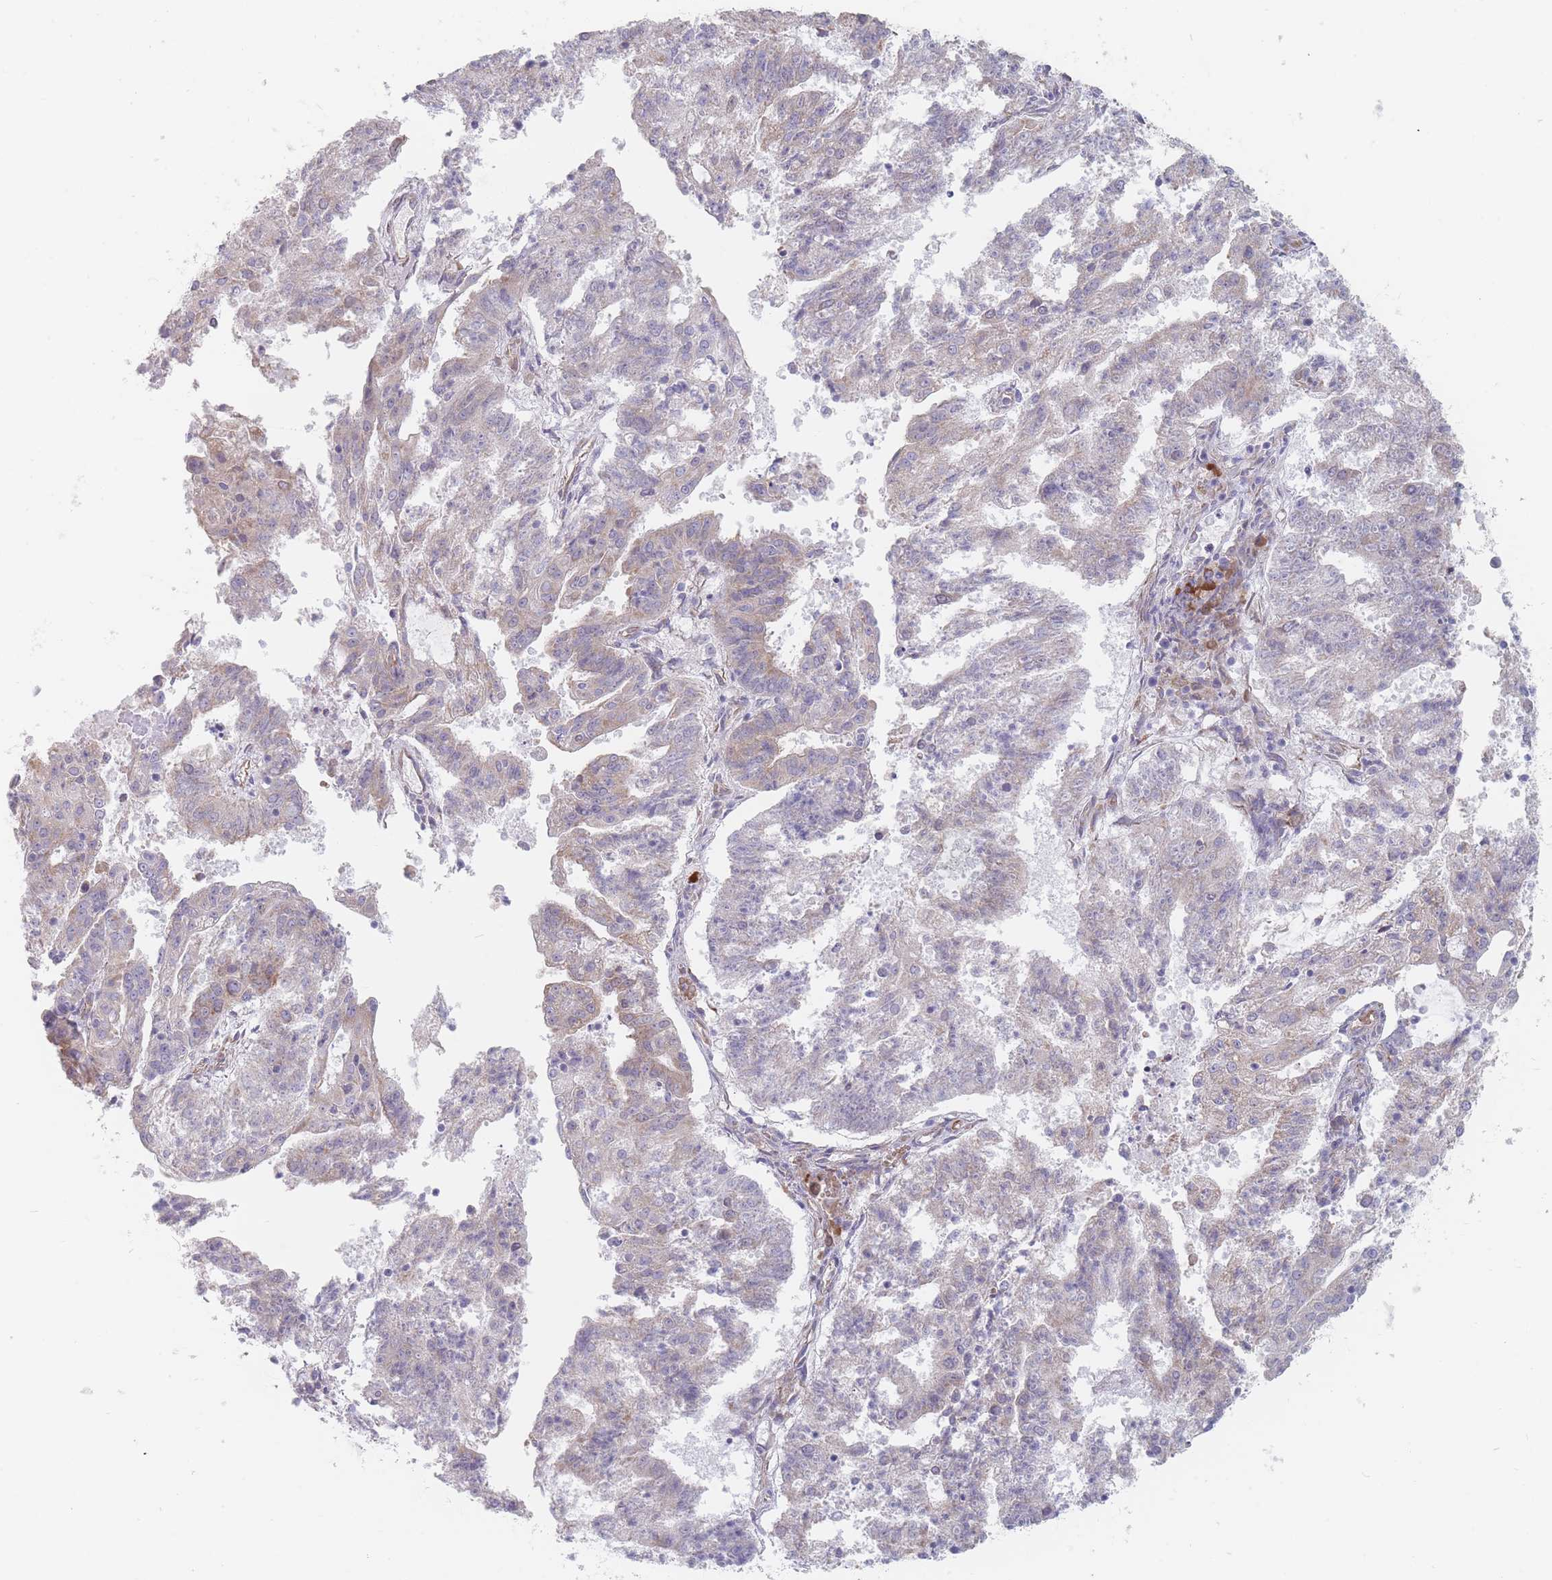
{"staining": {"intensity": "weak", "quantity": "<25%", "location": "cytoplasmic/membranous"}, "tissue": "endometrial cancer", "cell_type": "Tumor cells", "image_type": "cancer", "snomed": [{"axis": "morphology", "description": "Adenocarcinoma, NOS"}, {"axis": "topography", "description": "Endometrium"}], "caption": "Immunohistochemical staining of endometrial cancer (adenocarcinoma) demonstrates no significant expression in tumor cells.", "gene": "ERBIN", "patient": {"sex": "female", "age": 82}}